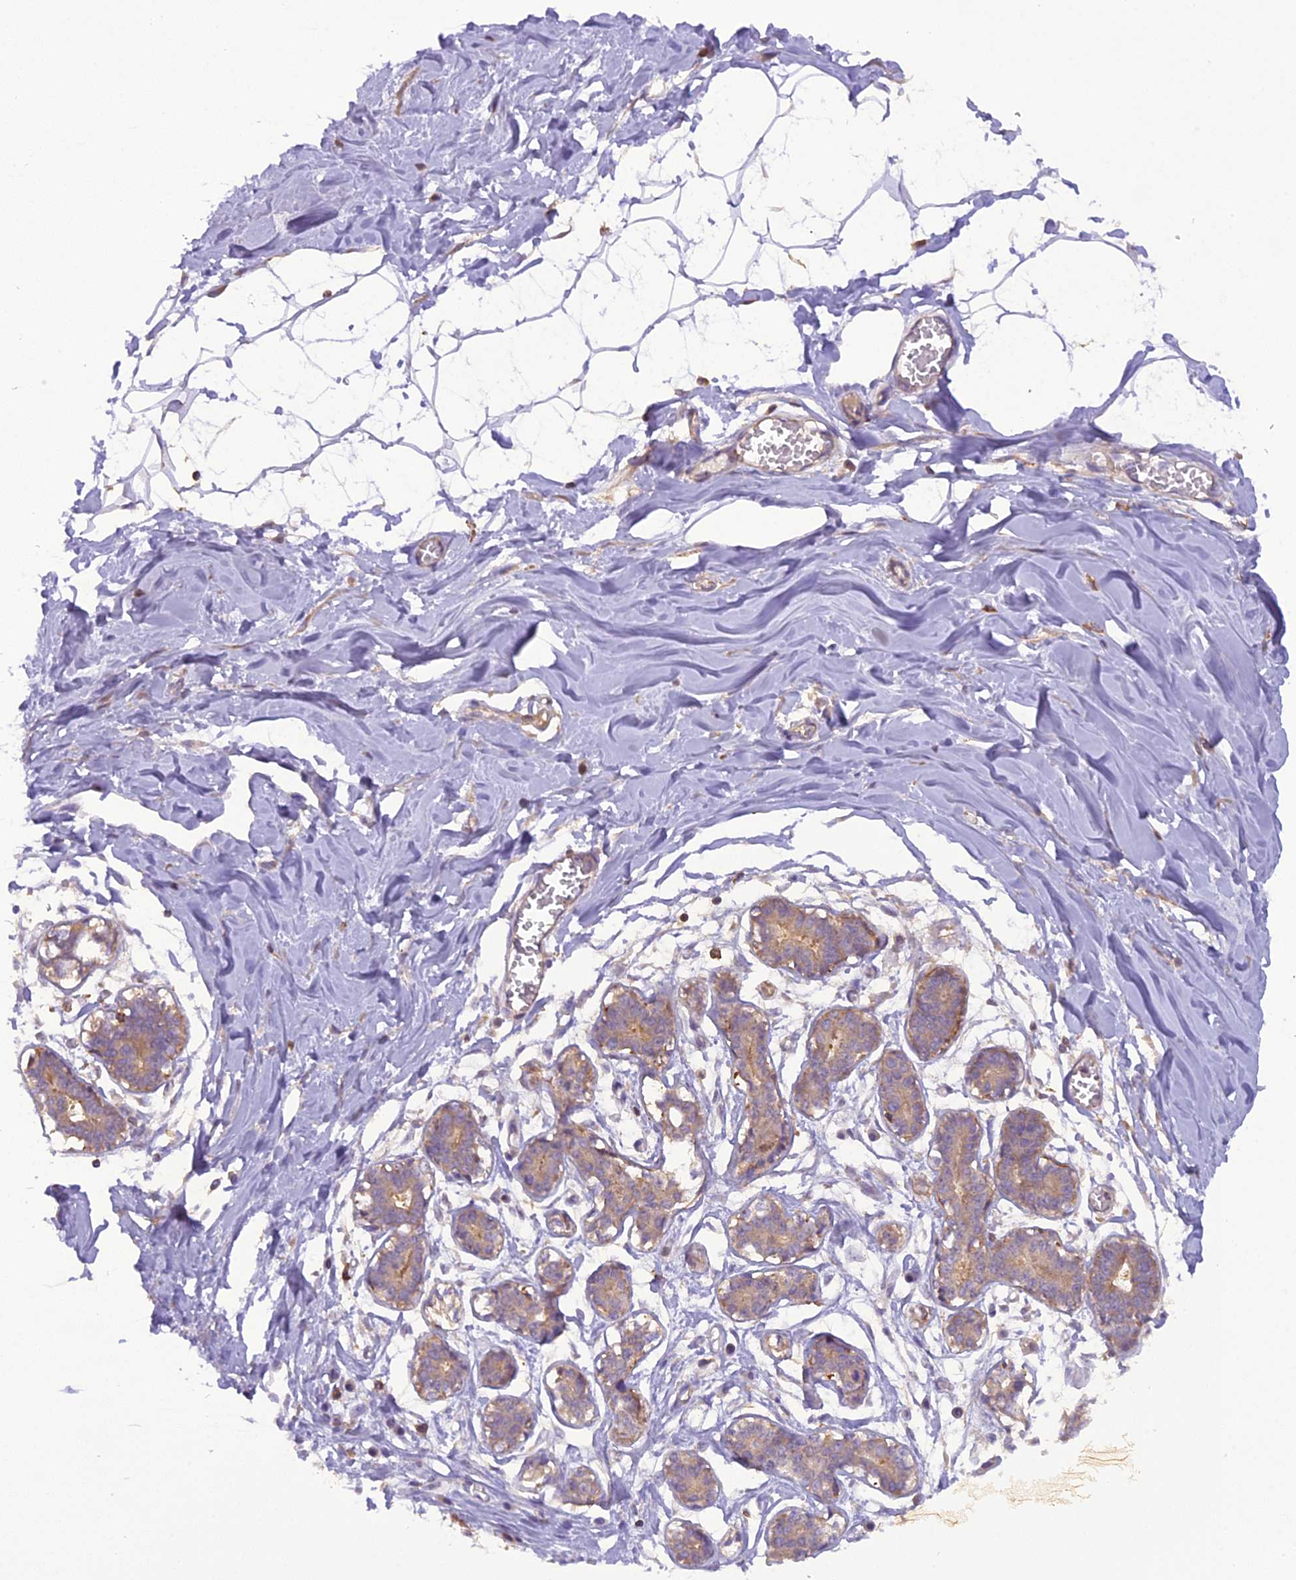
{"staining": {"intensity": "negative", "quantity": "none", "location": "none"}, "tissue": "breast", "cell_type": "Adipocytes", "image_type": "normal", "snomed": [{"axis": "morphology", "description": "Normal tissue, NOS"}, {"axis": "topography", "description": "Breast"}], "caption": "Immunohistochemistry (IHC) of normal human breast displays no positivity in adipocytes.", "gene": "STOML1", "patient": {"sex": "female", "age": 27}}